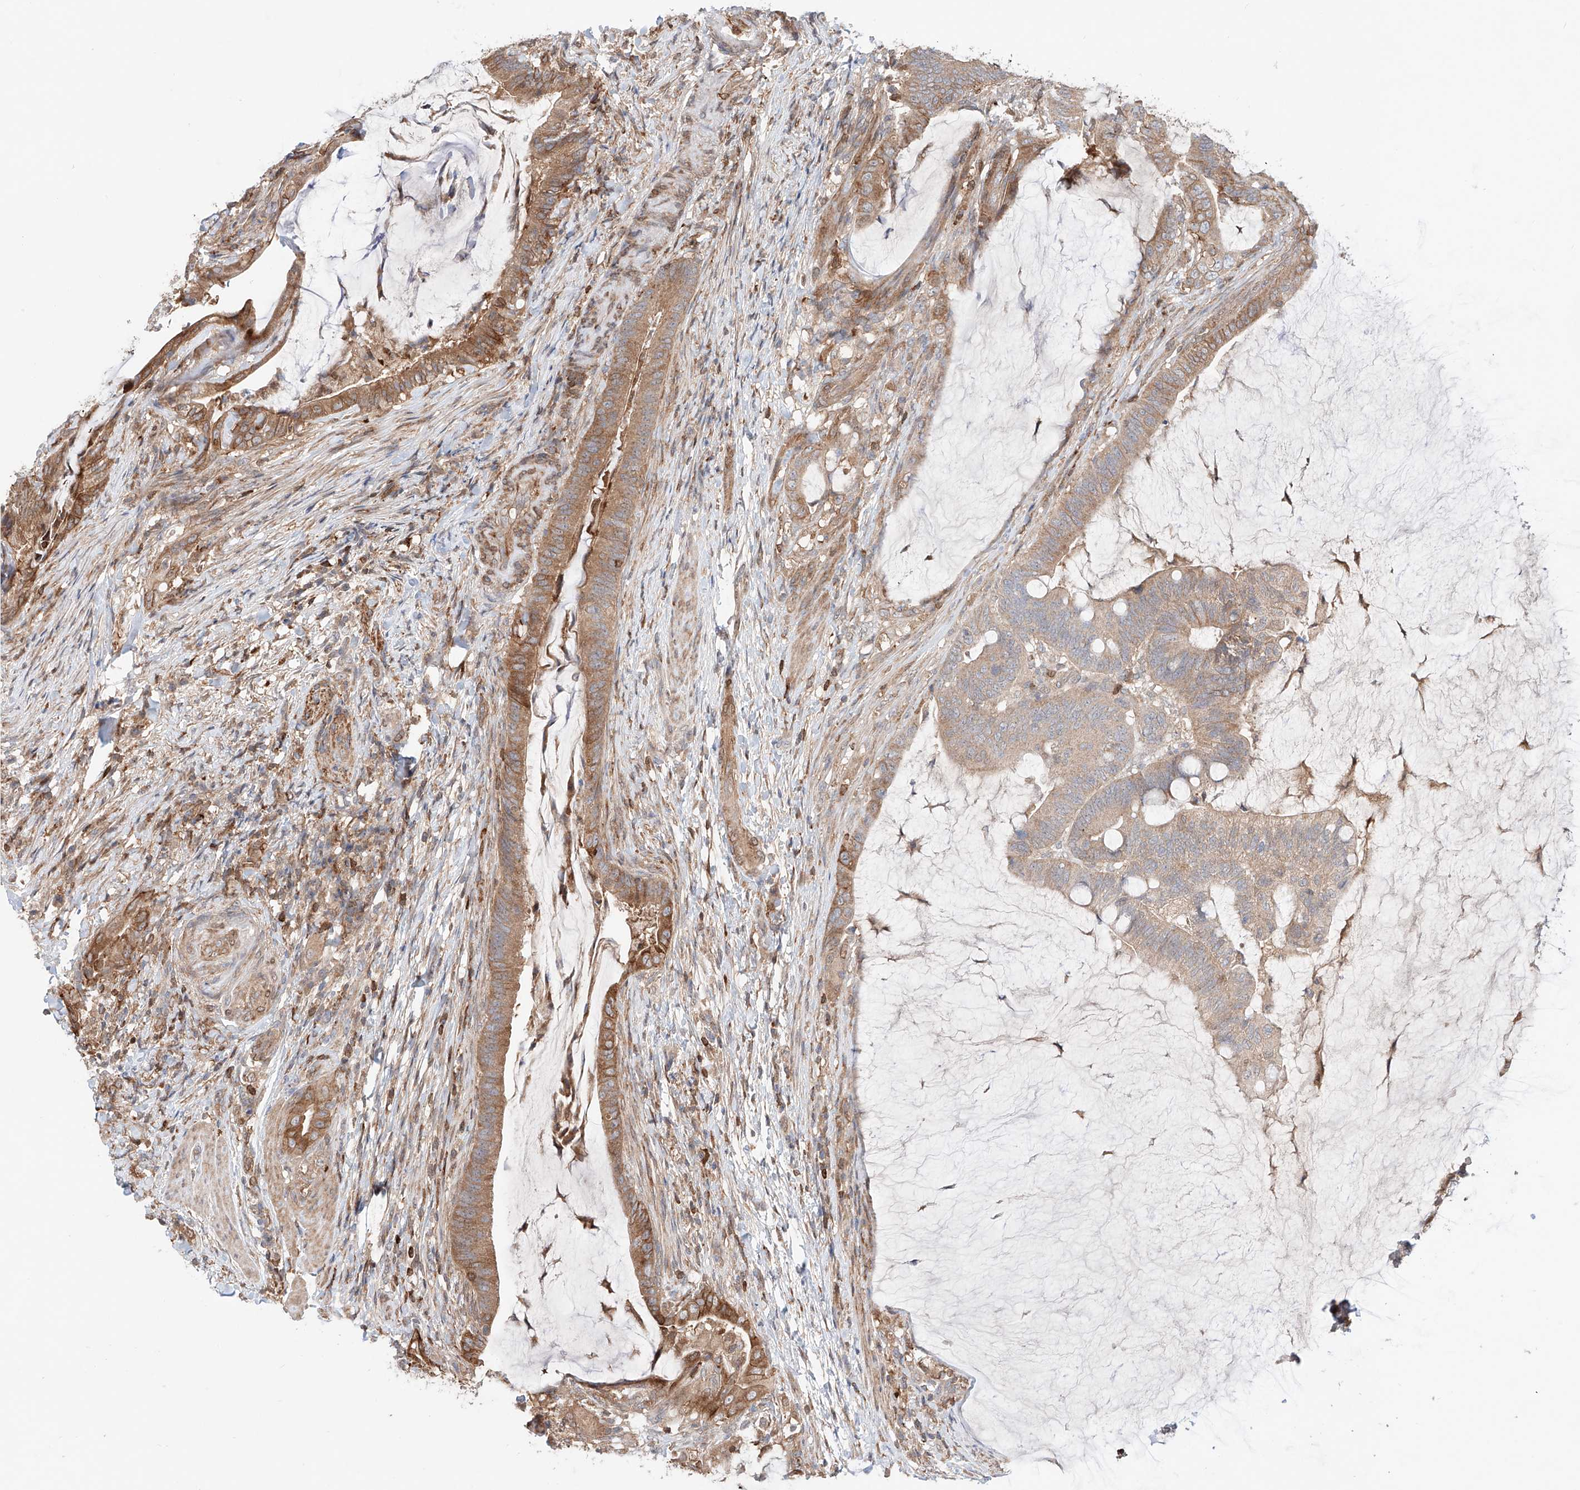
{"staining": {"intensity": "moderate", "quantity": ">75%", "location": "cytoplasmic/membranous"}, "tissue": "colorectal cancer", "cell_type": "Tumor cells", "image_type": "cancer", "snomed": [{"axis": "morphology", "description": "Adenocarcinoma, NOS"}, {"axis": "topography", "description": "Colon"}], "caption": "A high-resolution photomicrograph shows IHC staining of colorectal cancer (adenocarcinoma), which displays moderate cytoplasmic/membranous expression in about >75% of tumor cells.", "gene": "IGSF22", "patient": {"sex": "female", "age": 66}}